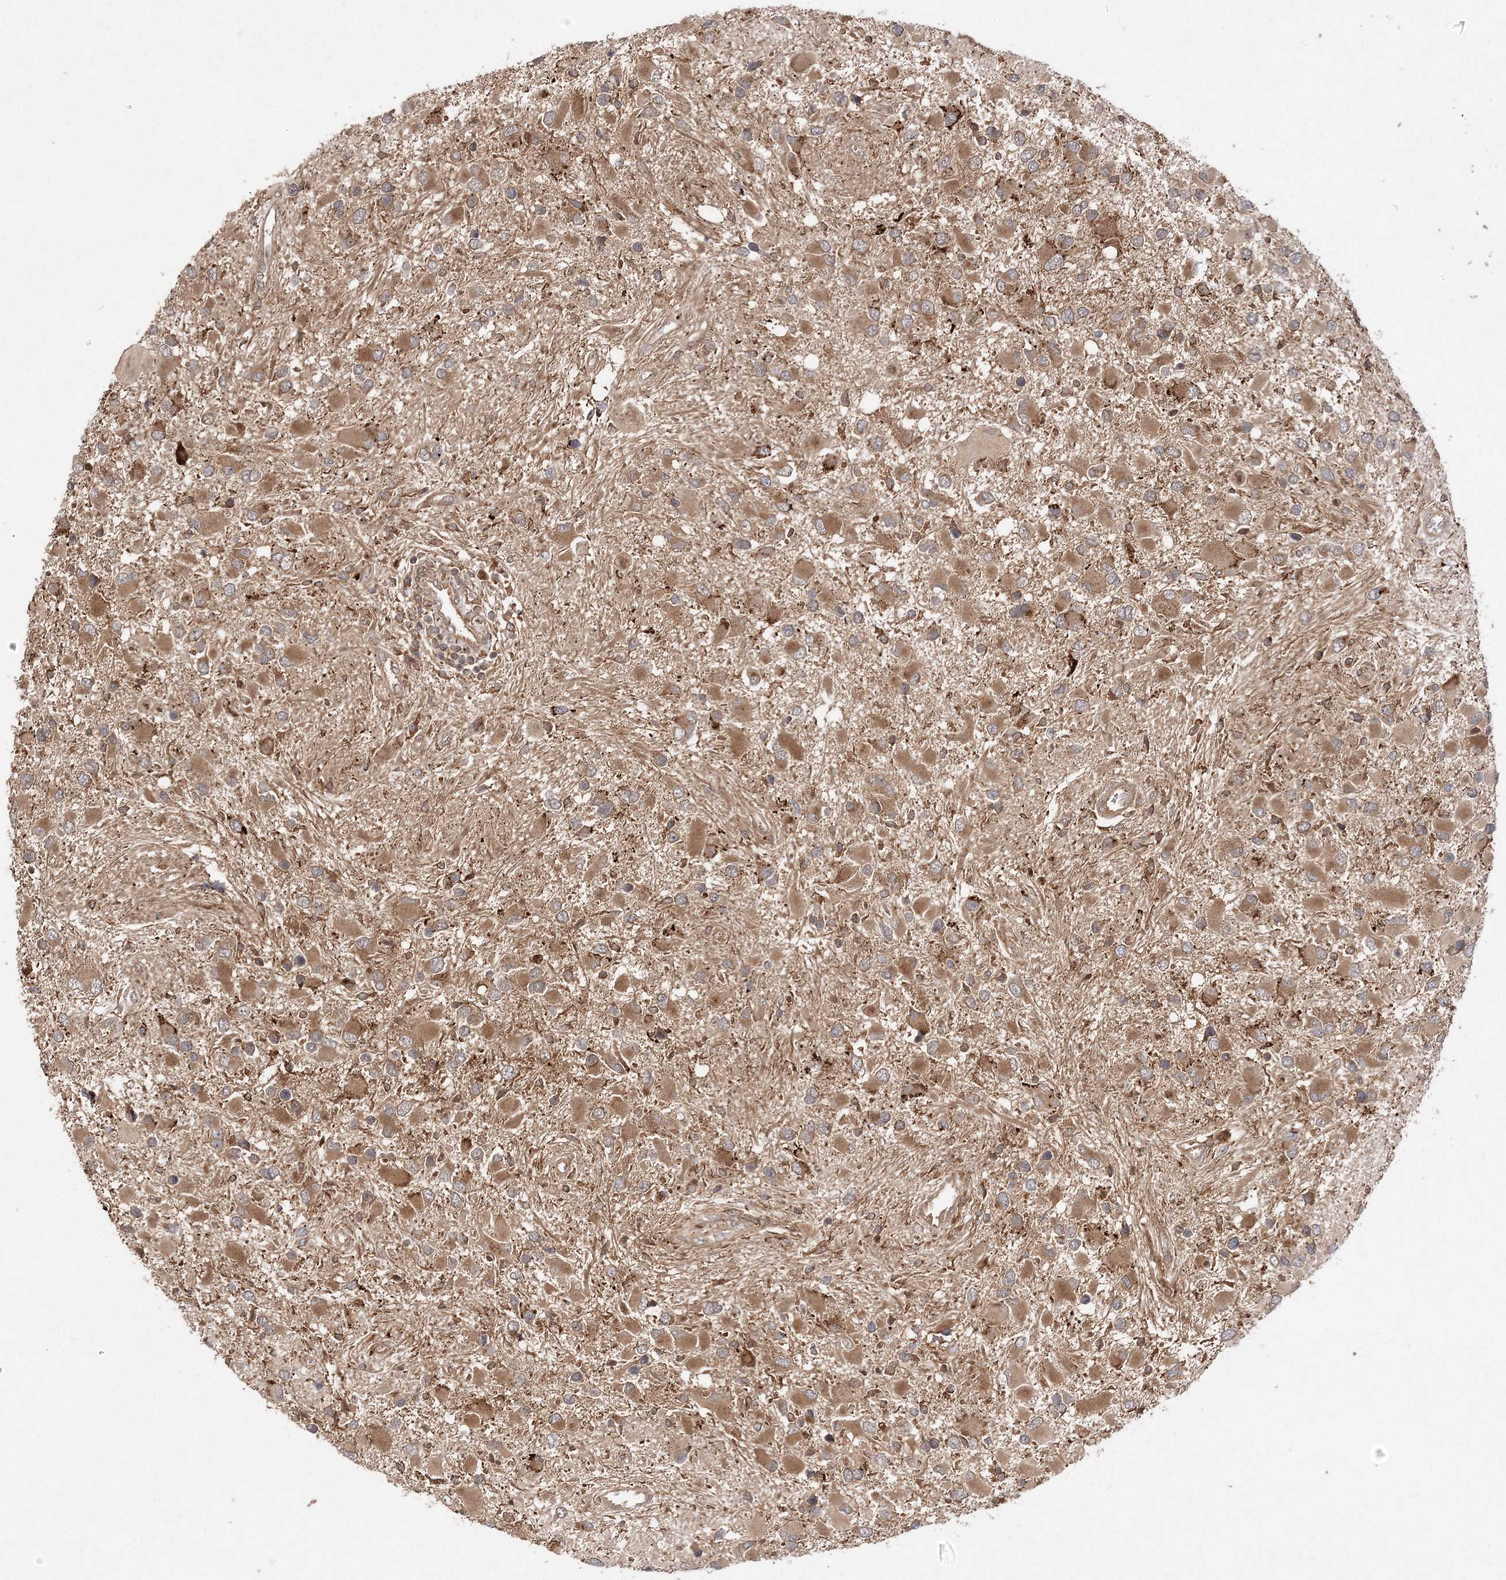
{"staining": {"intensity": "moderate", "quantity": ">75%", "location": "cytoplasmic/membranous"}, "tissue": "glioma", "cell_type": "Tumor cells", "image_type": "cancer", "snomed": [{"axis": "morphology", "description": "Glioma, malignant, High grade"}, {"axis": "topography", "description": "Brain"}], "caption": "This photomicrograph displays IHC staining of human malignant glioma (high-grade), with medium moderate cytoplasmic/membranous positivity in about >75% of tumor cells.", "gene": "TMEM9B", "patient": {"sex": "male", "age": 53}}